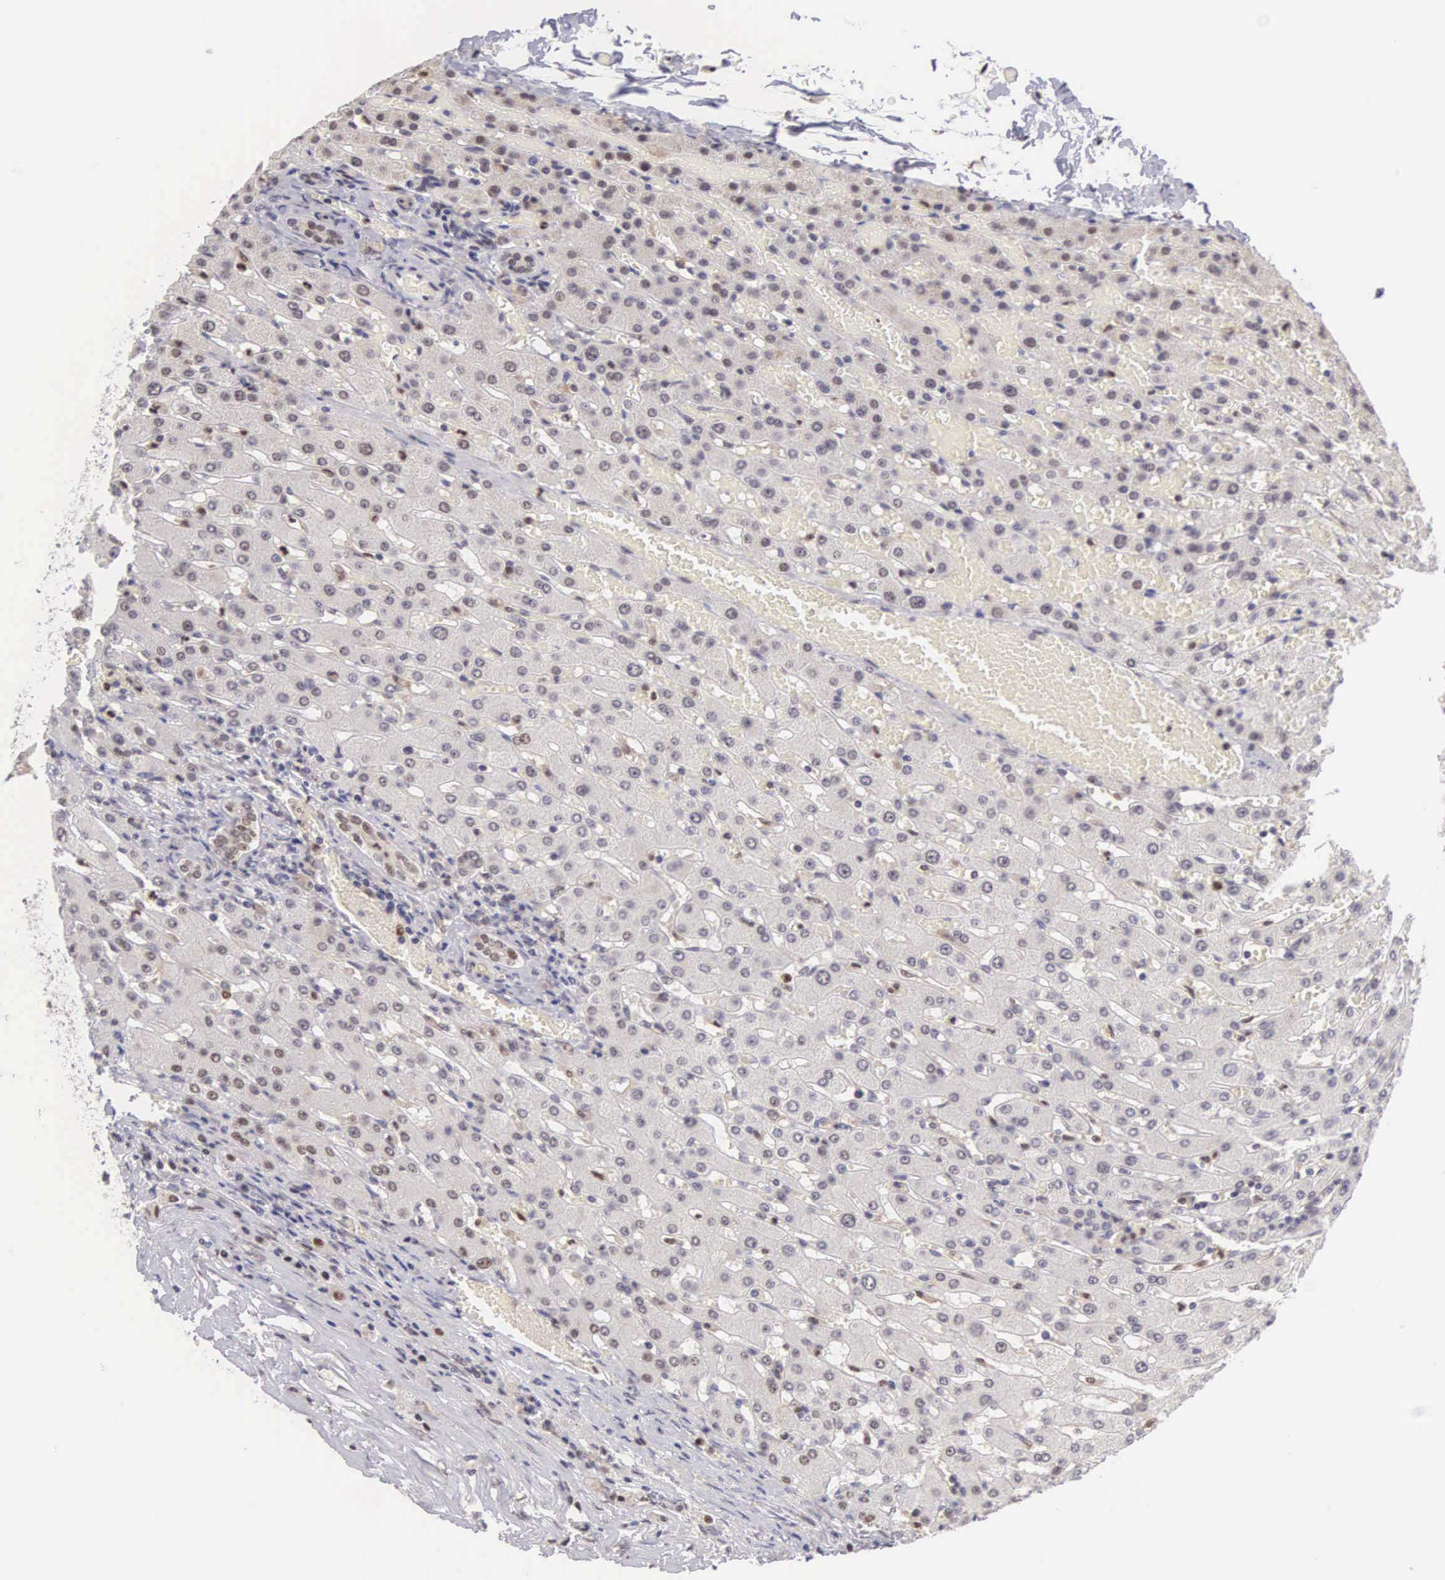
{"staining": {"intensity": "weak", "quantity": "25%-75%", "location": "nuclear"}, "tissue": "liver", "cell_type": "Cholangiocytes", "image_type": "normal", "snomed": [{"axis": "morphology", "description": "Normal tissue, NOS"}, {"axis": "topography", "description": "Liver"}], "caption": "This photomicrograph shows benign liver stained with immunohistochemistry (IHC) to label a protein in brown. The nuclear of cholangiocytes show weak positivity for the protein. Nuclei are counter-stained blue.", "gene": "GRK3", "patient": {"sex": "female", "age": 30}}